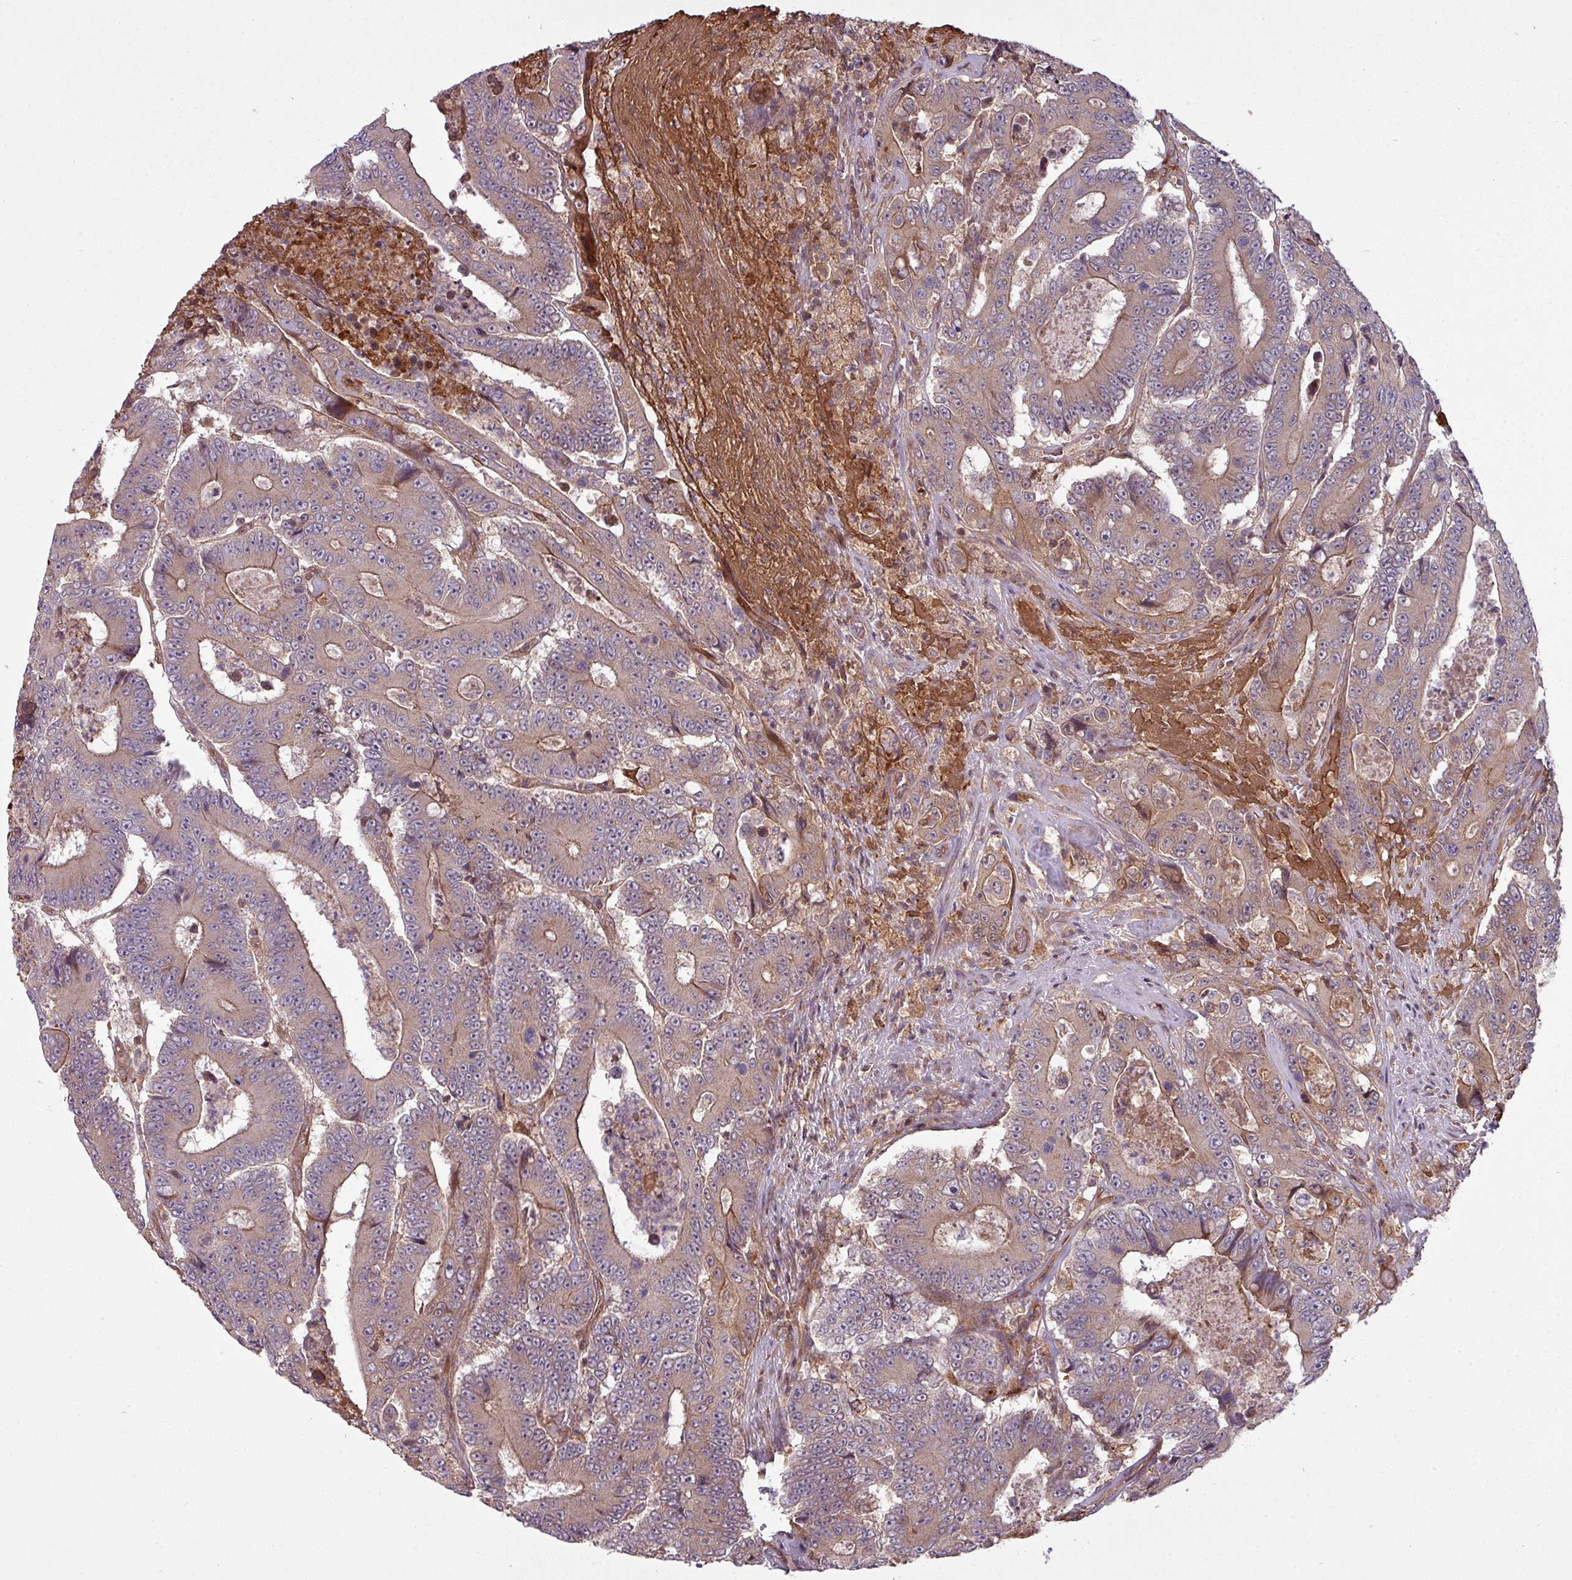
{"staining": {"intensity": "weak", "quantity": ">75%", "location": "cytoplasmic/membranous"}, "tissue": "colorectal cancer", "cell_type": "Tumor cells", "image_type": "cancer", "snomed": [{"axis": "morphology", "description": "Adenocarcinoma, NOS"}, {"axis": "topography", "description": "Colon"}], "caption": "A low amount of weak cytoplasmic/membranous positivity is appreciated in about >75% of tumor cells in colorectal adenocarcinoma tissue.", "gene": "SNRNP25", "patient": {"sex": "male", "age": 83}}